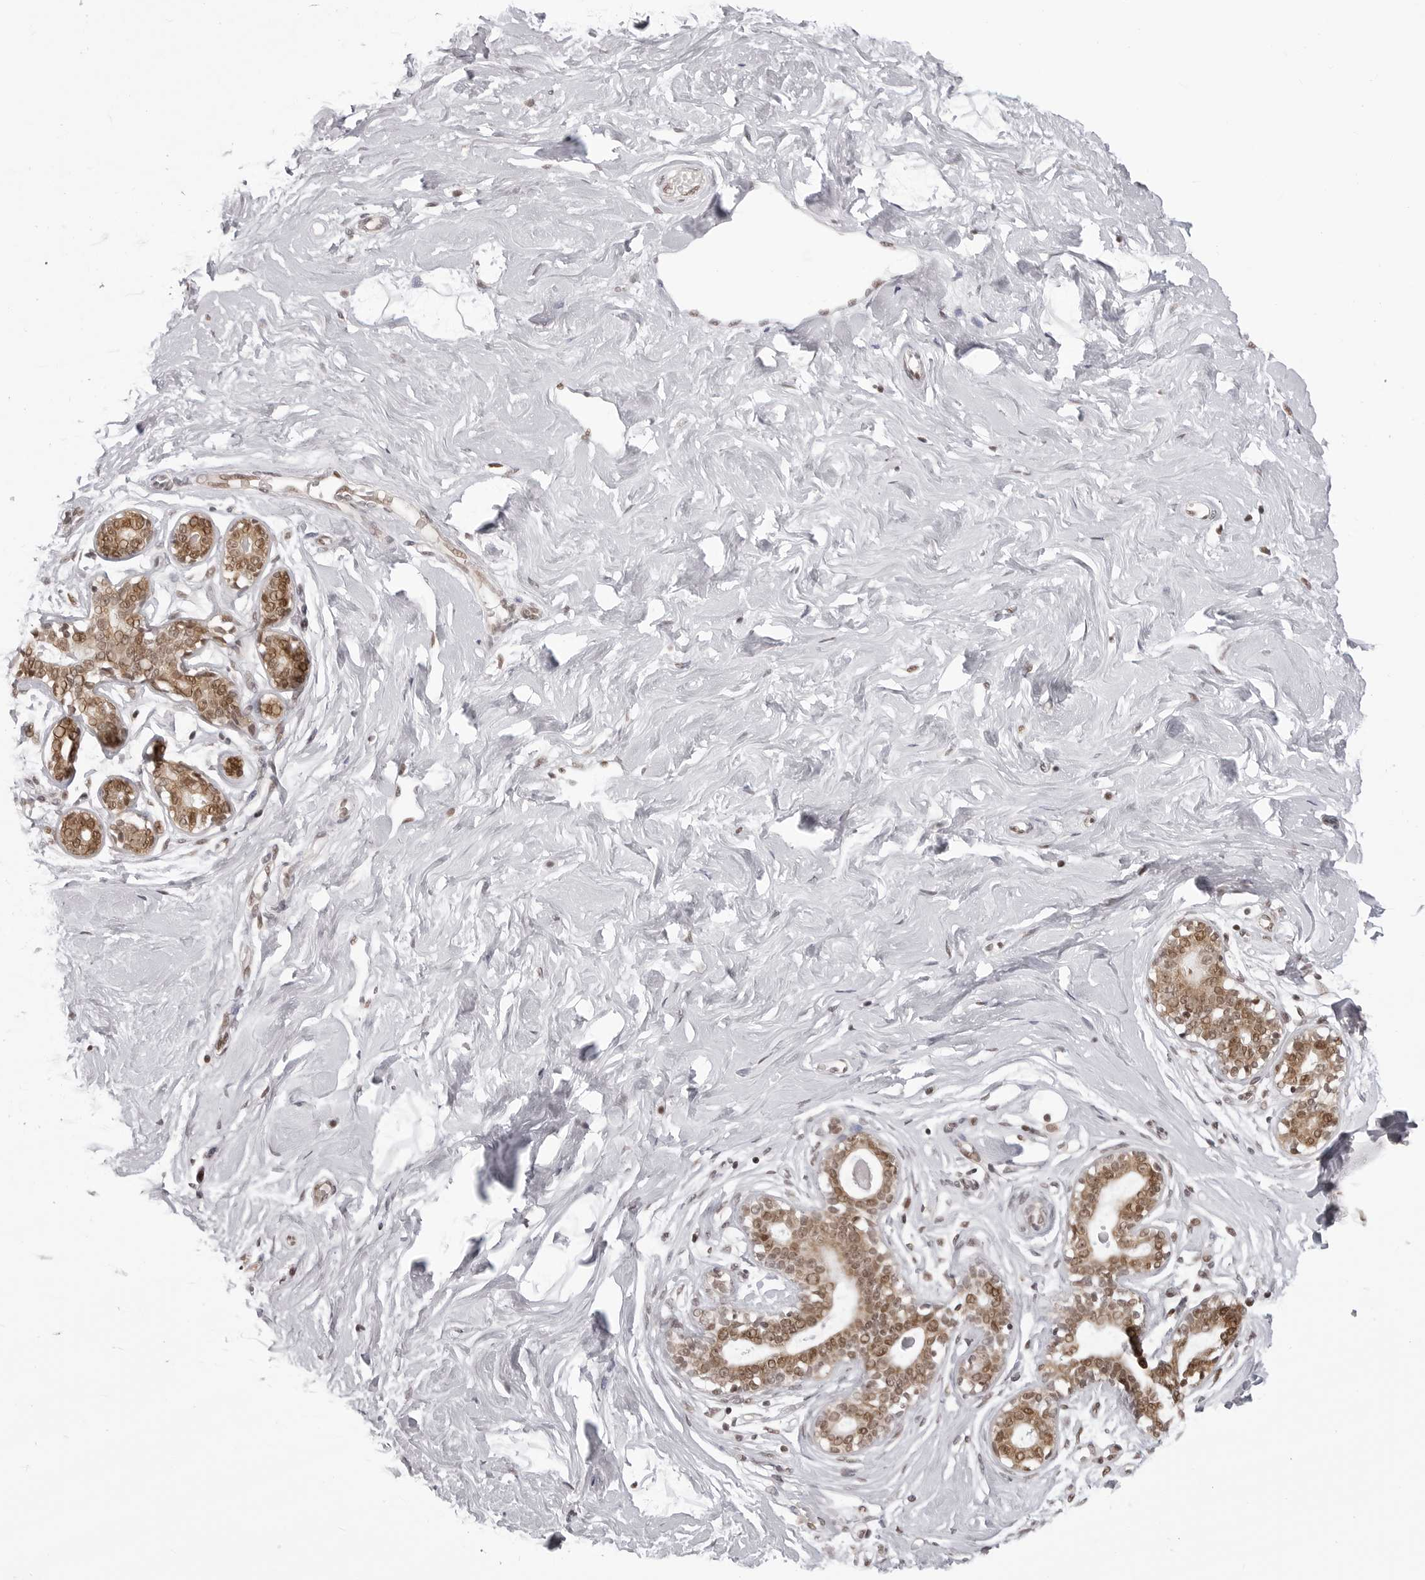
{"staining": {"intensity": "weak", "quantity": ">75%", "location": "cytoplasmic/membranous,nuclear"}, "tissue": "breast", "cell_type": "Adipocytes", "image_type": "normal", "snomed": [{"axis": "morphology", "description": "Normal tissue, NOS"}, {"axis": "morphology", "description": "Adenoma, NOS"}, {"axis": "topography", "description": "Breast"}], "caption": "An immunohistochemistry (IHC) image of benign tissue is shown. Protein staining in brown shows weak cytoplasmic/membranous,nuclear positivity in breast within adipocytes.", "gene": "PHF3", "patient": {"sex": "female", "age": 23}}